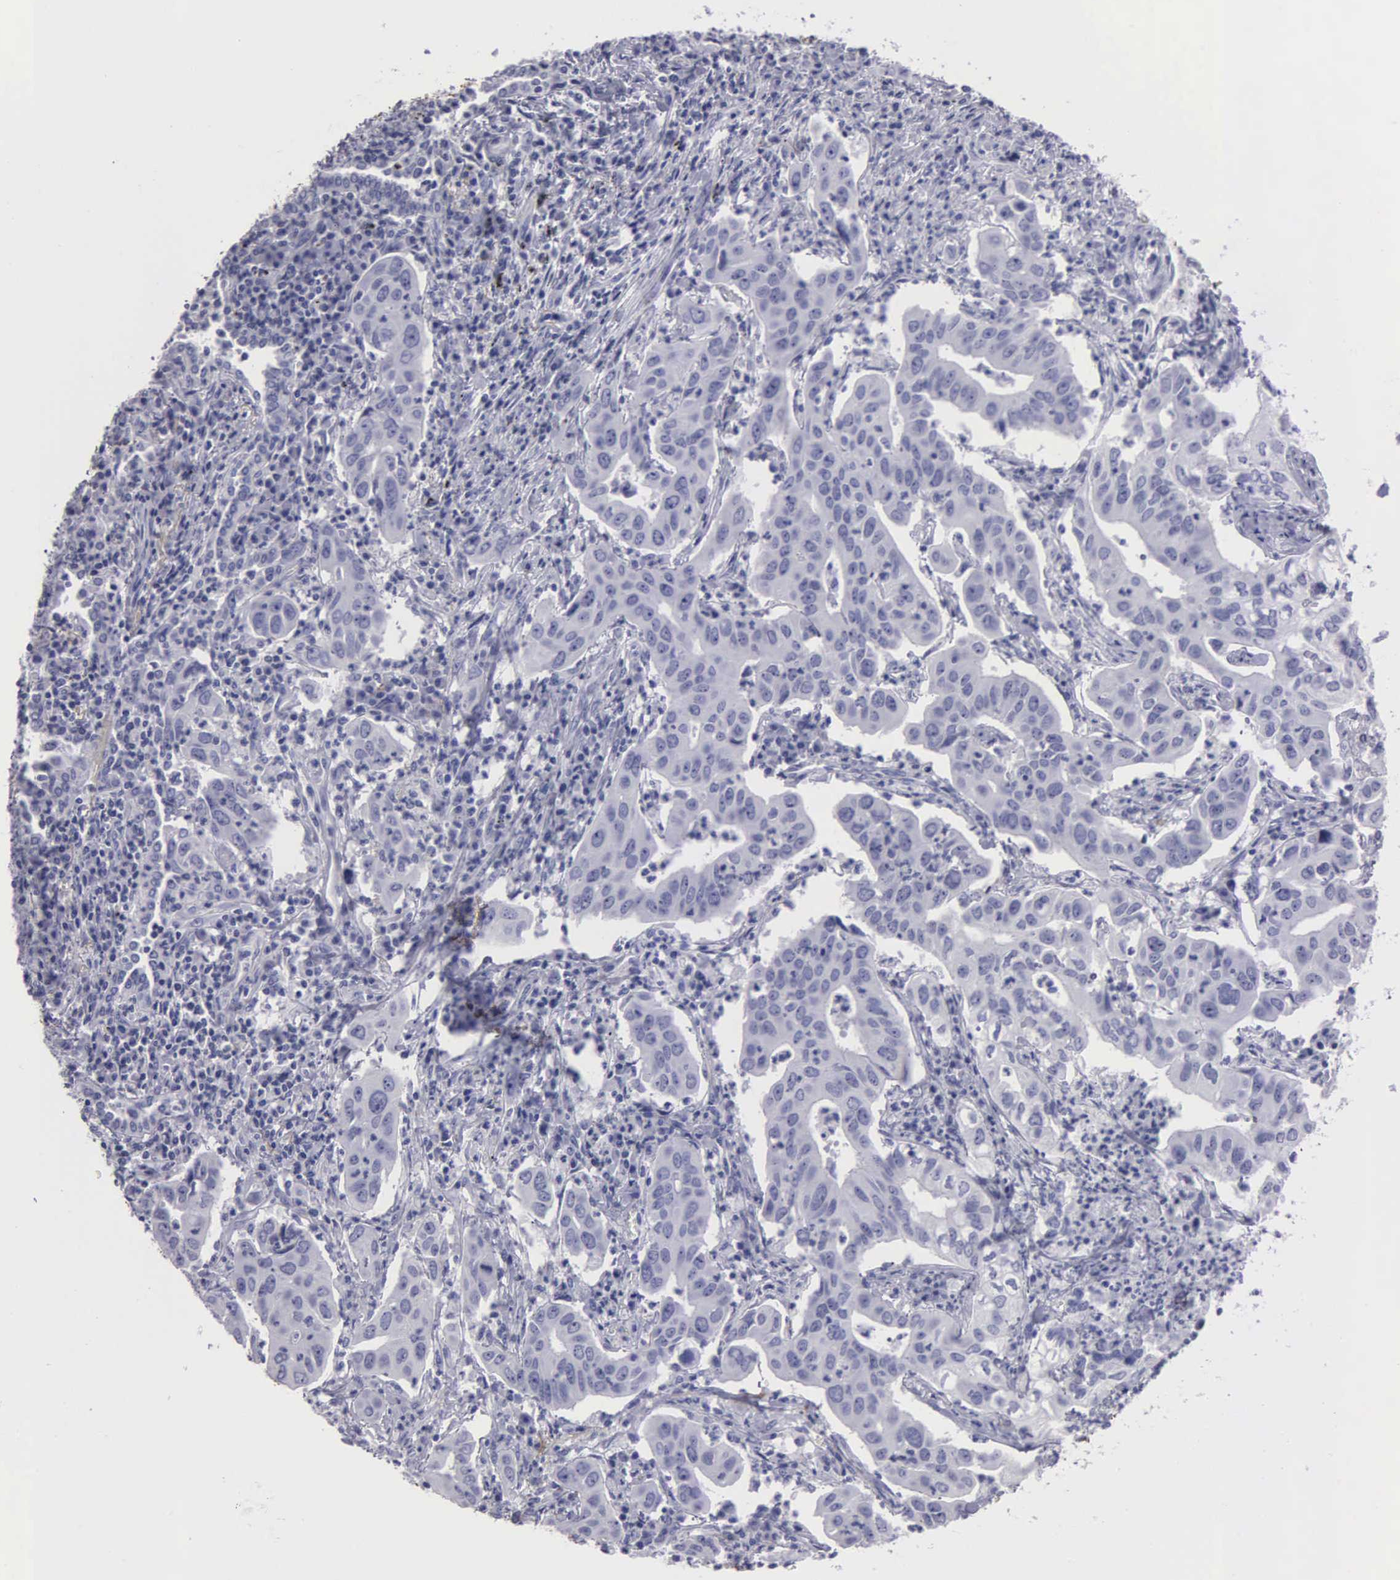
{"staining": {"intensity": "negative", "quantity": "none", "location": "none"}, "tissue": "lung cancer", "cell_type": "Tumor cells", "image_type": "cancer", "snomed": [{"axis": "morphology", "description": "Adenocarcinoma, NOS"}, {"axis": "topography", "description": "Lung"}], "caption": "High power microscopy micrograph of an IHC histopathology image of lung adenocarcinoma, revealing no significant staining in tumor cells.", "gene": "FBLN5", "patient": {"sex": "male", "age": 48}}